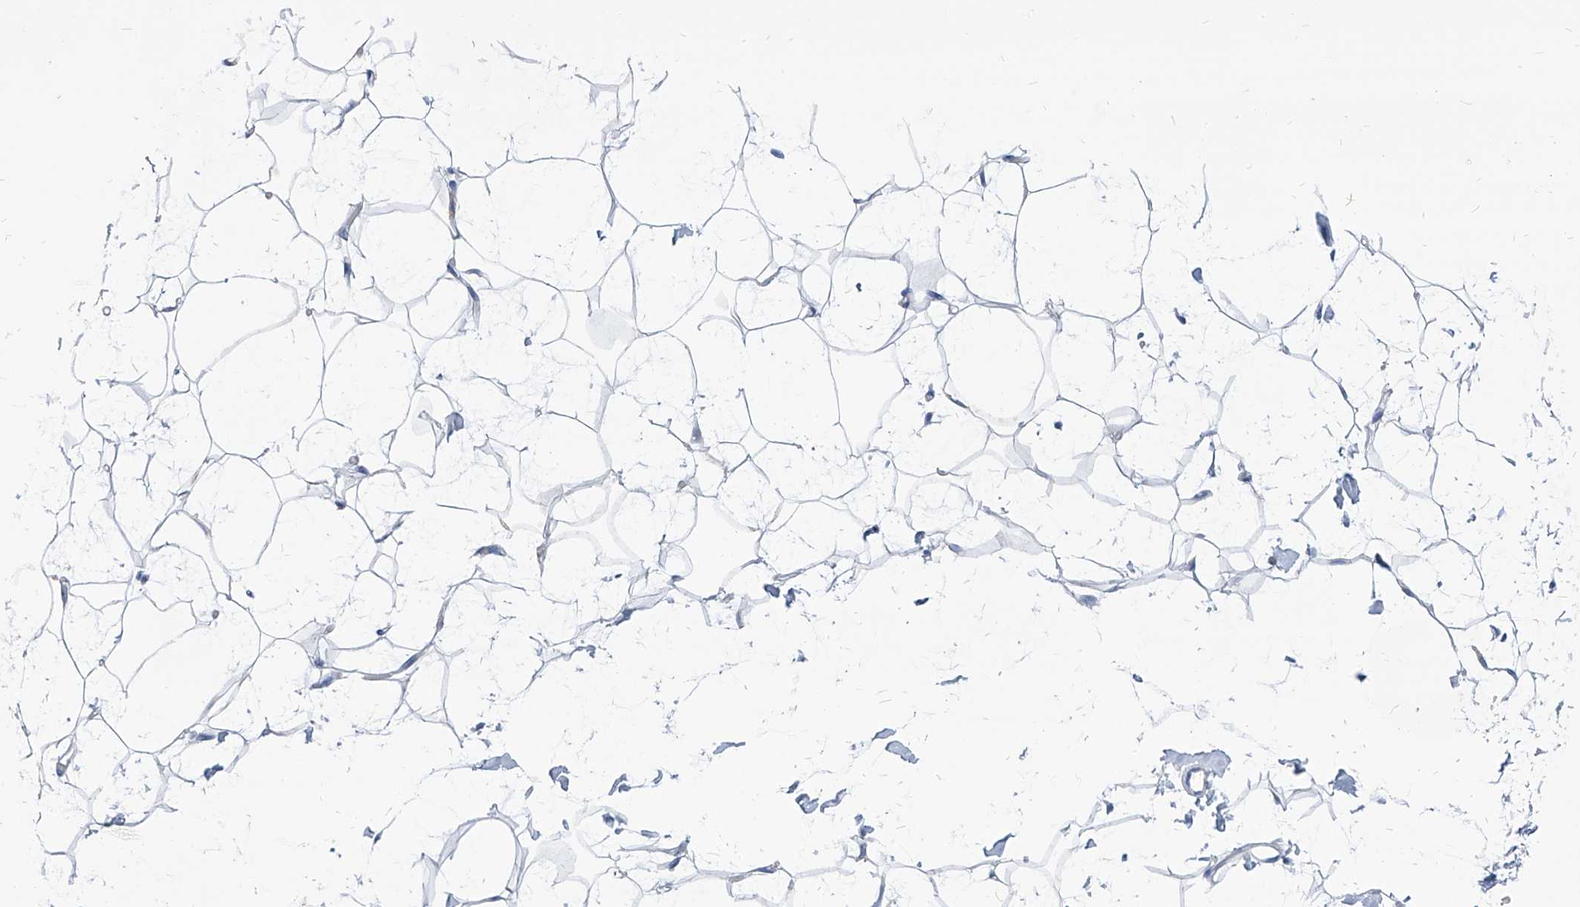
{"staining": {"intensity": "negative", "quantity": "none", "location": "none"}, "tissue": "adipose tissue", "cell_type": "Adipocytes", "image_type": "normal", "snomed": [{"axis": "morphology", "description": "Normal tissue, NOS"}, {"axis": "topography", "description": "Breast"}], "caption": "Immunohistochemical staining of normal human adipose tissue demonstrates no significant staining in adipocytes. (DAB (3,3'-diaminobenzidine) IHC with hematoxylin counter stain).", "gene": "COQ3", "patient": {"sex": "female", "age": 23}}